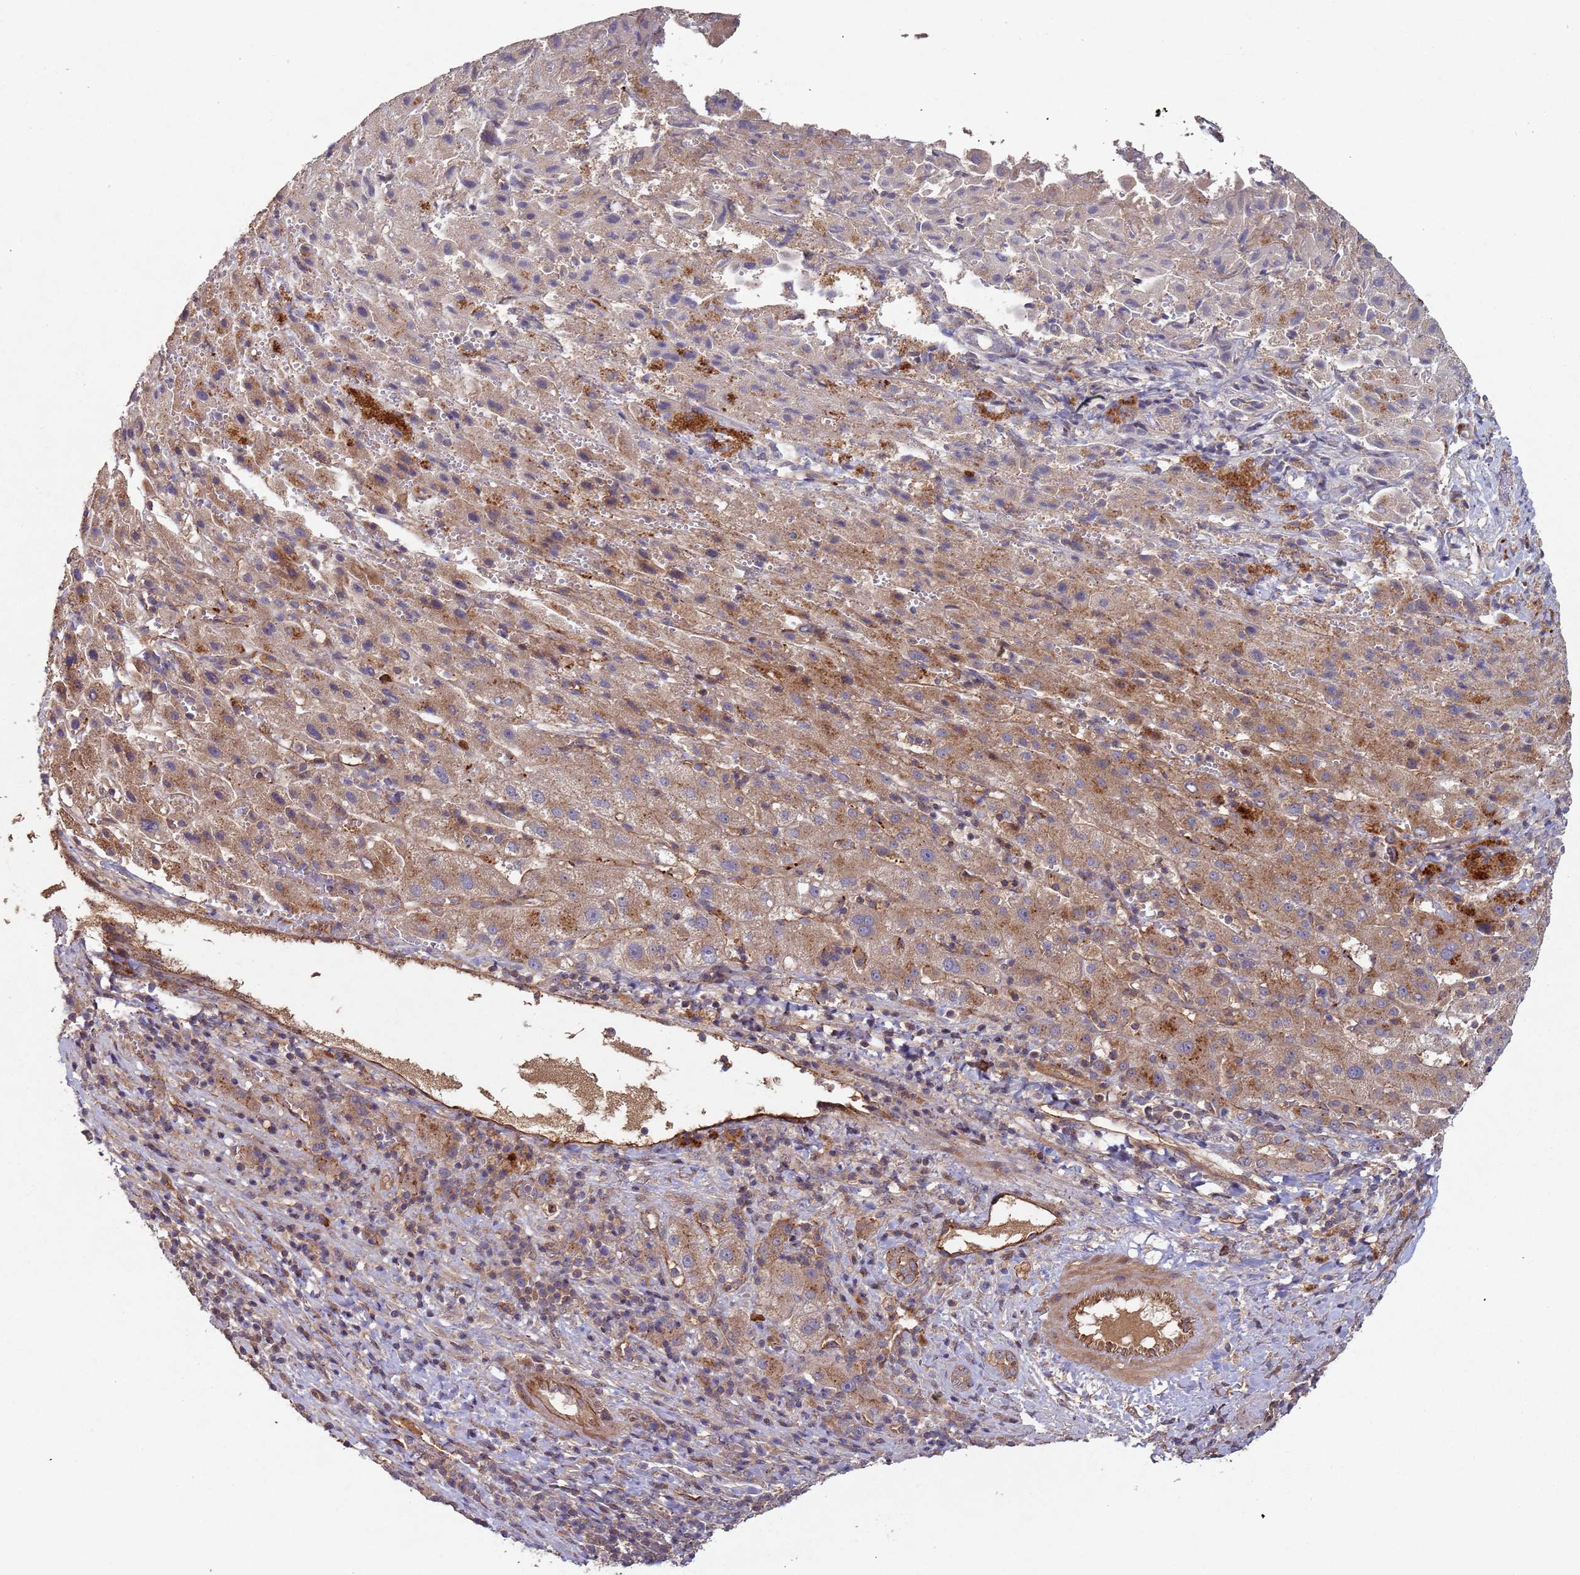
{"staining": {"intensity": "moderate", "quantity": "25%-75%", "location": "cytoplasmic/membranous"}, "tissue": "liver cancer", "cell_type": "Tumor cells", "image_type": "cancer", "snomed": [{"axis": "morphology", "description": "Carcinoma, Hepatocellular, NOS"}, {"axis": "topography", "description": "Liver"}], "caption": "A medium amount of moderate cytoplasmic/membranous staining is identified in approximately 25%-75% of tumor cells in liver cancer (hepatocellular carcinoma) tissue.", "gene": "KANSL1L", "patient": {"sex": "female", "age": 58}}